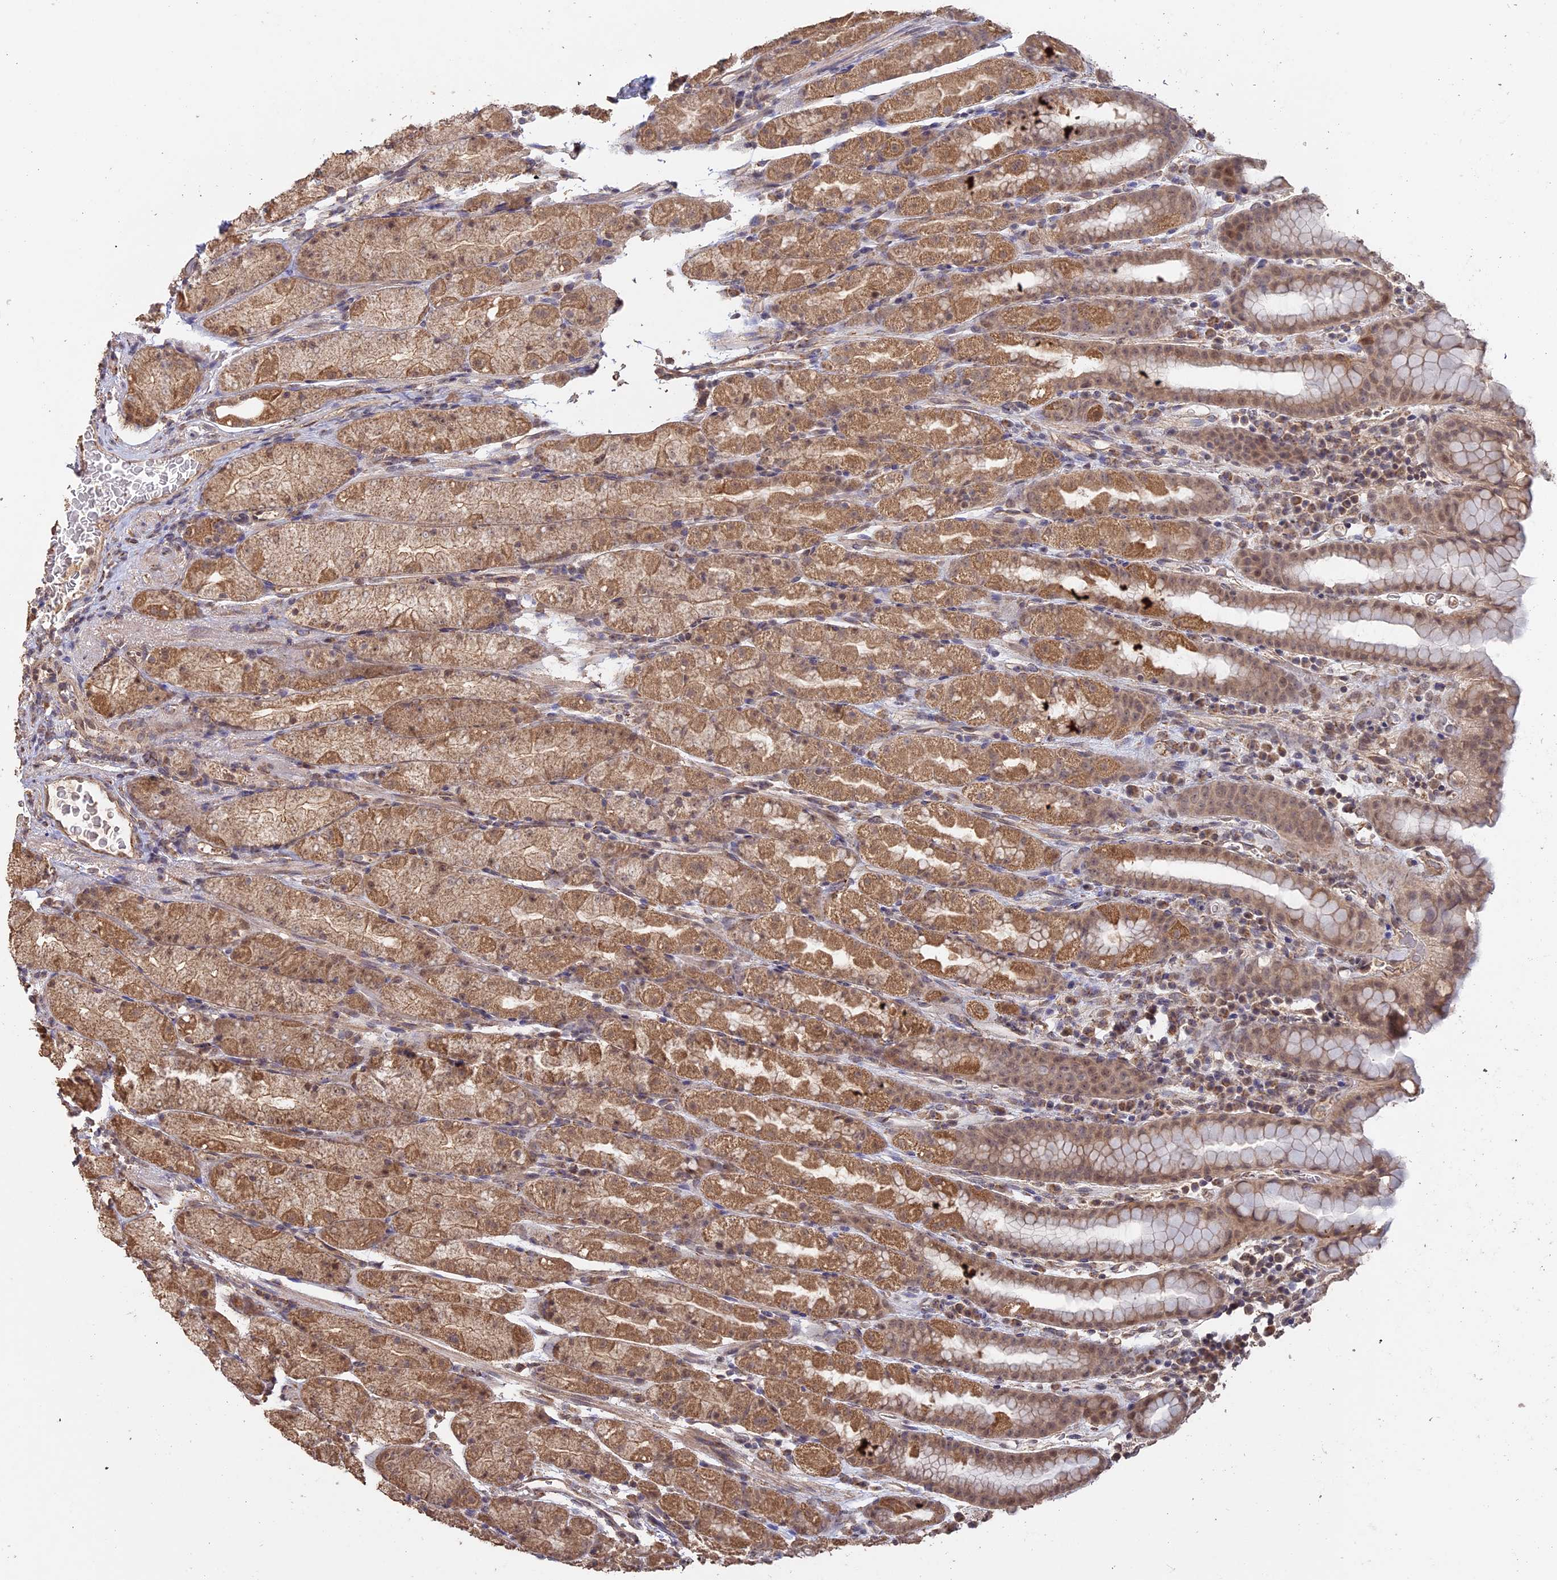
{"staining": {"intensity": "moderate", "quantity": ">75%", "location": "cytoplasmic/membranous,nuclear"}, "tissue": "stomach", "cell_type": "Glandular cells", "image_type": "normal", "snomed": [{"axis": "morphology", "description": "Normal tissue, NOS"}, {"axis": "topography", "description": "Stomach, upper"}, {"axis": "topography", "description": "Stomach, lower"}, {"axis": "topography", "description": "Small intestine"}], "caption": "Protein expression analysis of normal stomach reveals moderate cytoplasmic/membranous,nuclear staining in about >75% of glandular cells.", "gene": "FAM210B", "patient": {"sex": "male", "age": 68}}